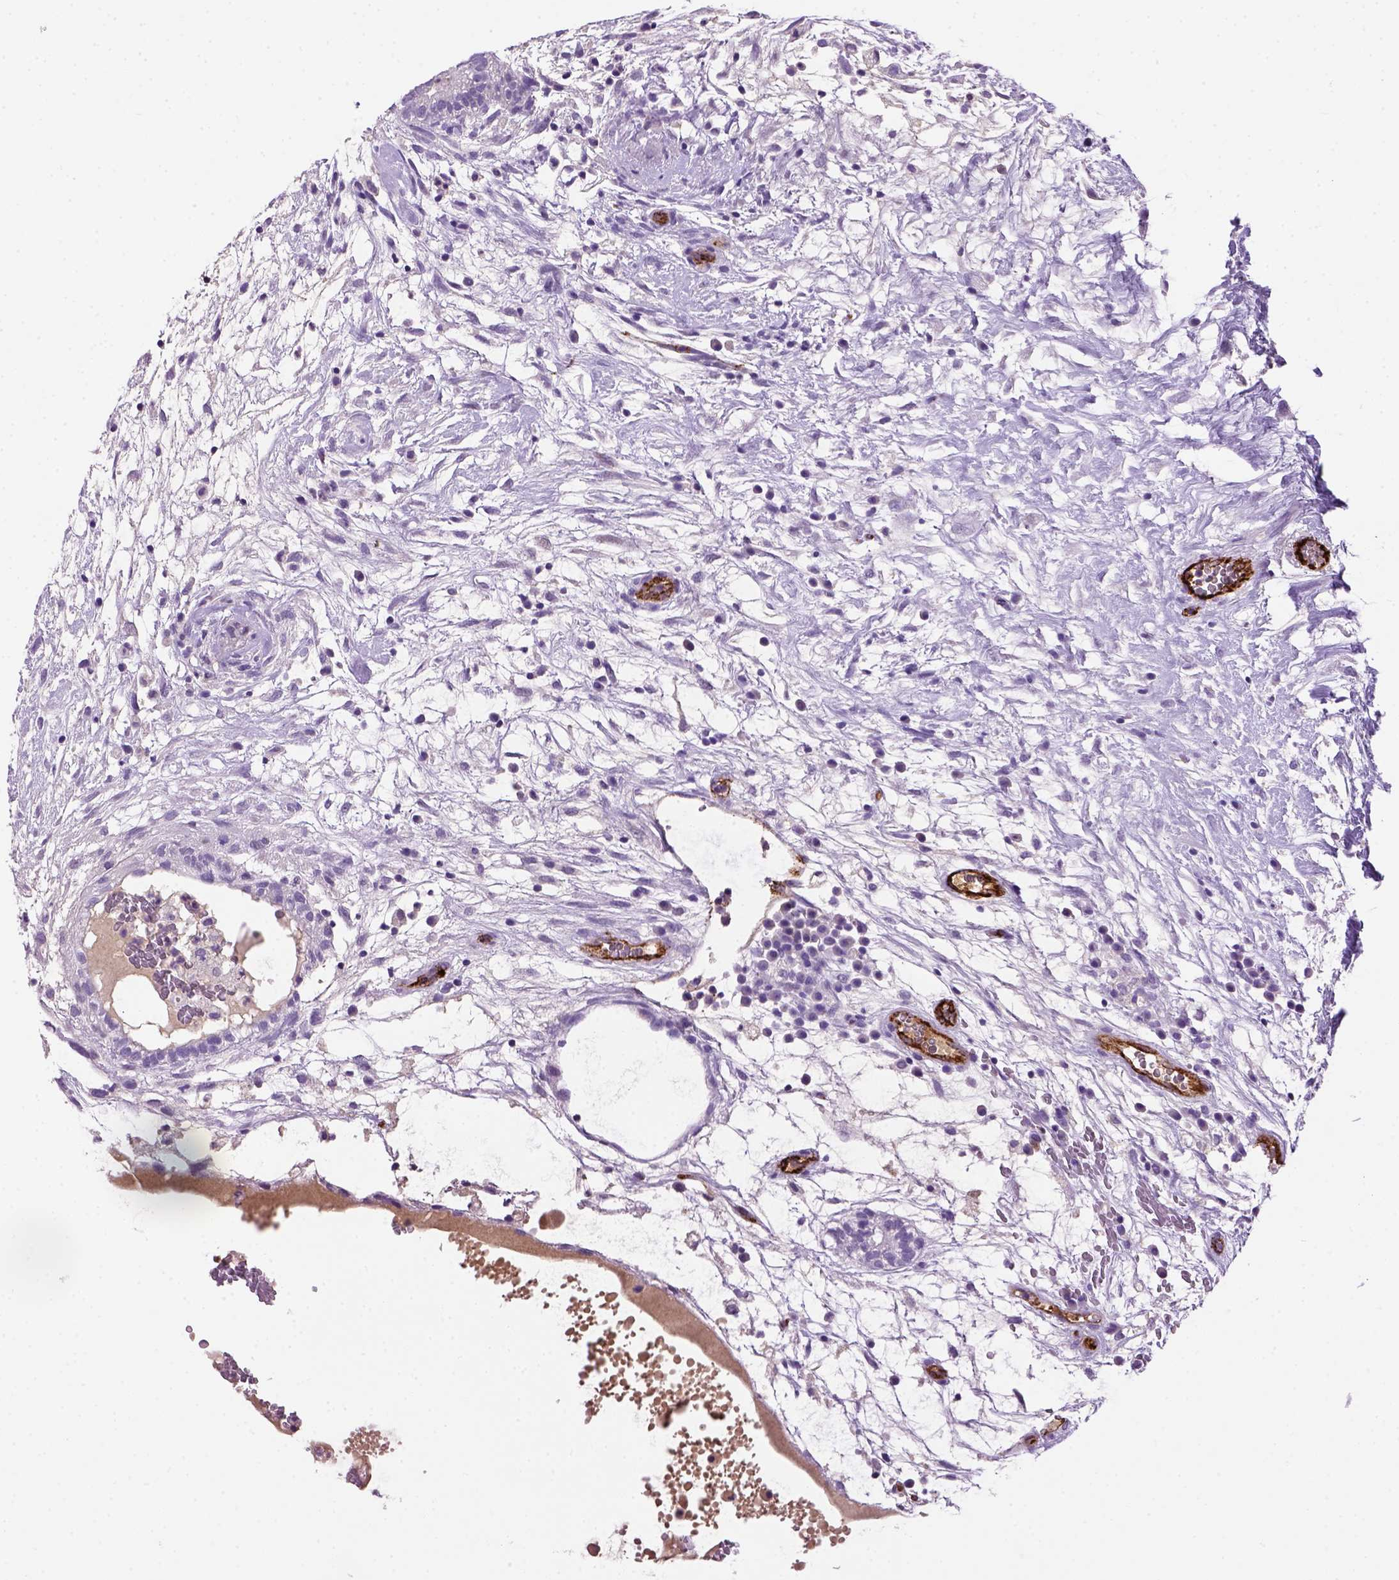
{"staining": {"intensity": "negative", "quantity": "none", "location": "none"}, "tissue": "testis cancer", "cell_type": "Tumor cells", "image_type": "cancer", "snomed": [{"axis": "morphology", "description": "Normal tissue, NOS"}, {"axis": "morphology", "description": "Carcinoma, Embryonal, NOS"}, {"axis": "topography", "description": "Testis"}], "caption": "This is an IHC photomicrograph of embryonal carcinoma (testis). There is no positivity in tumor cells.", "gene": "VWF", "patient": {"sex": "male", "age": 32}}